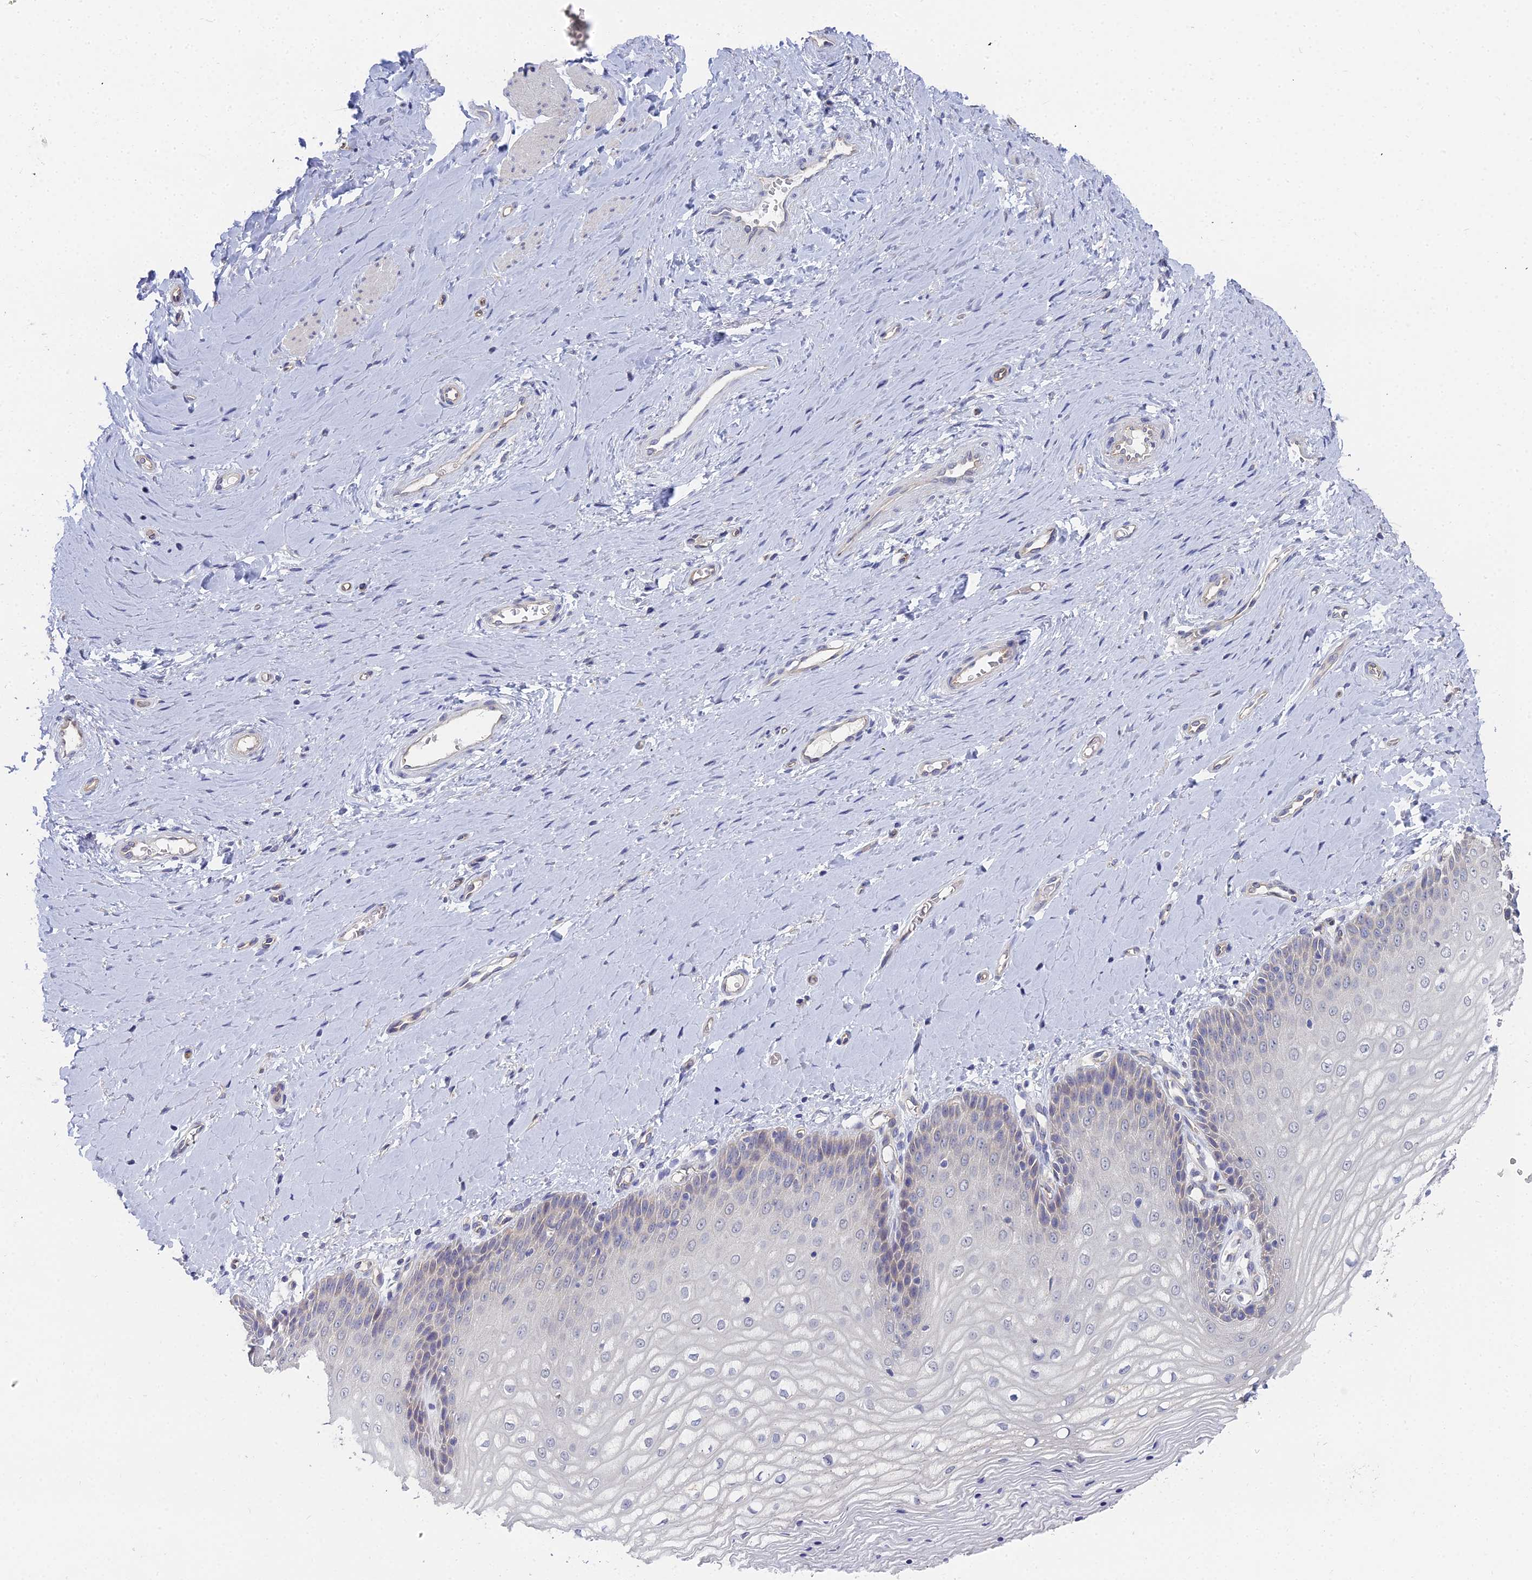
{"staining": {"intensity": "negative", "quantity": "none", "location": "none"}, "tissue": "vagina", "cell_type": "Squamous epithelial cells", "image_type": "normal", "snomed": [{"axis": "morphology", "description": "Normal tissue, NOS"}, {"axis": "topography", "description": "Vagina"}], "caption": "Immunohistochemistry of benign vagina displays no expression in squamous epithelial cells.", "gene": "RDX", "patient": {"sex": "female", "age": 65}}